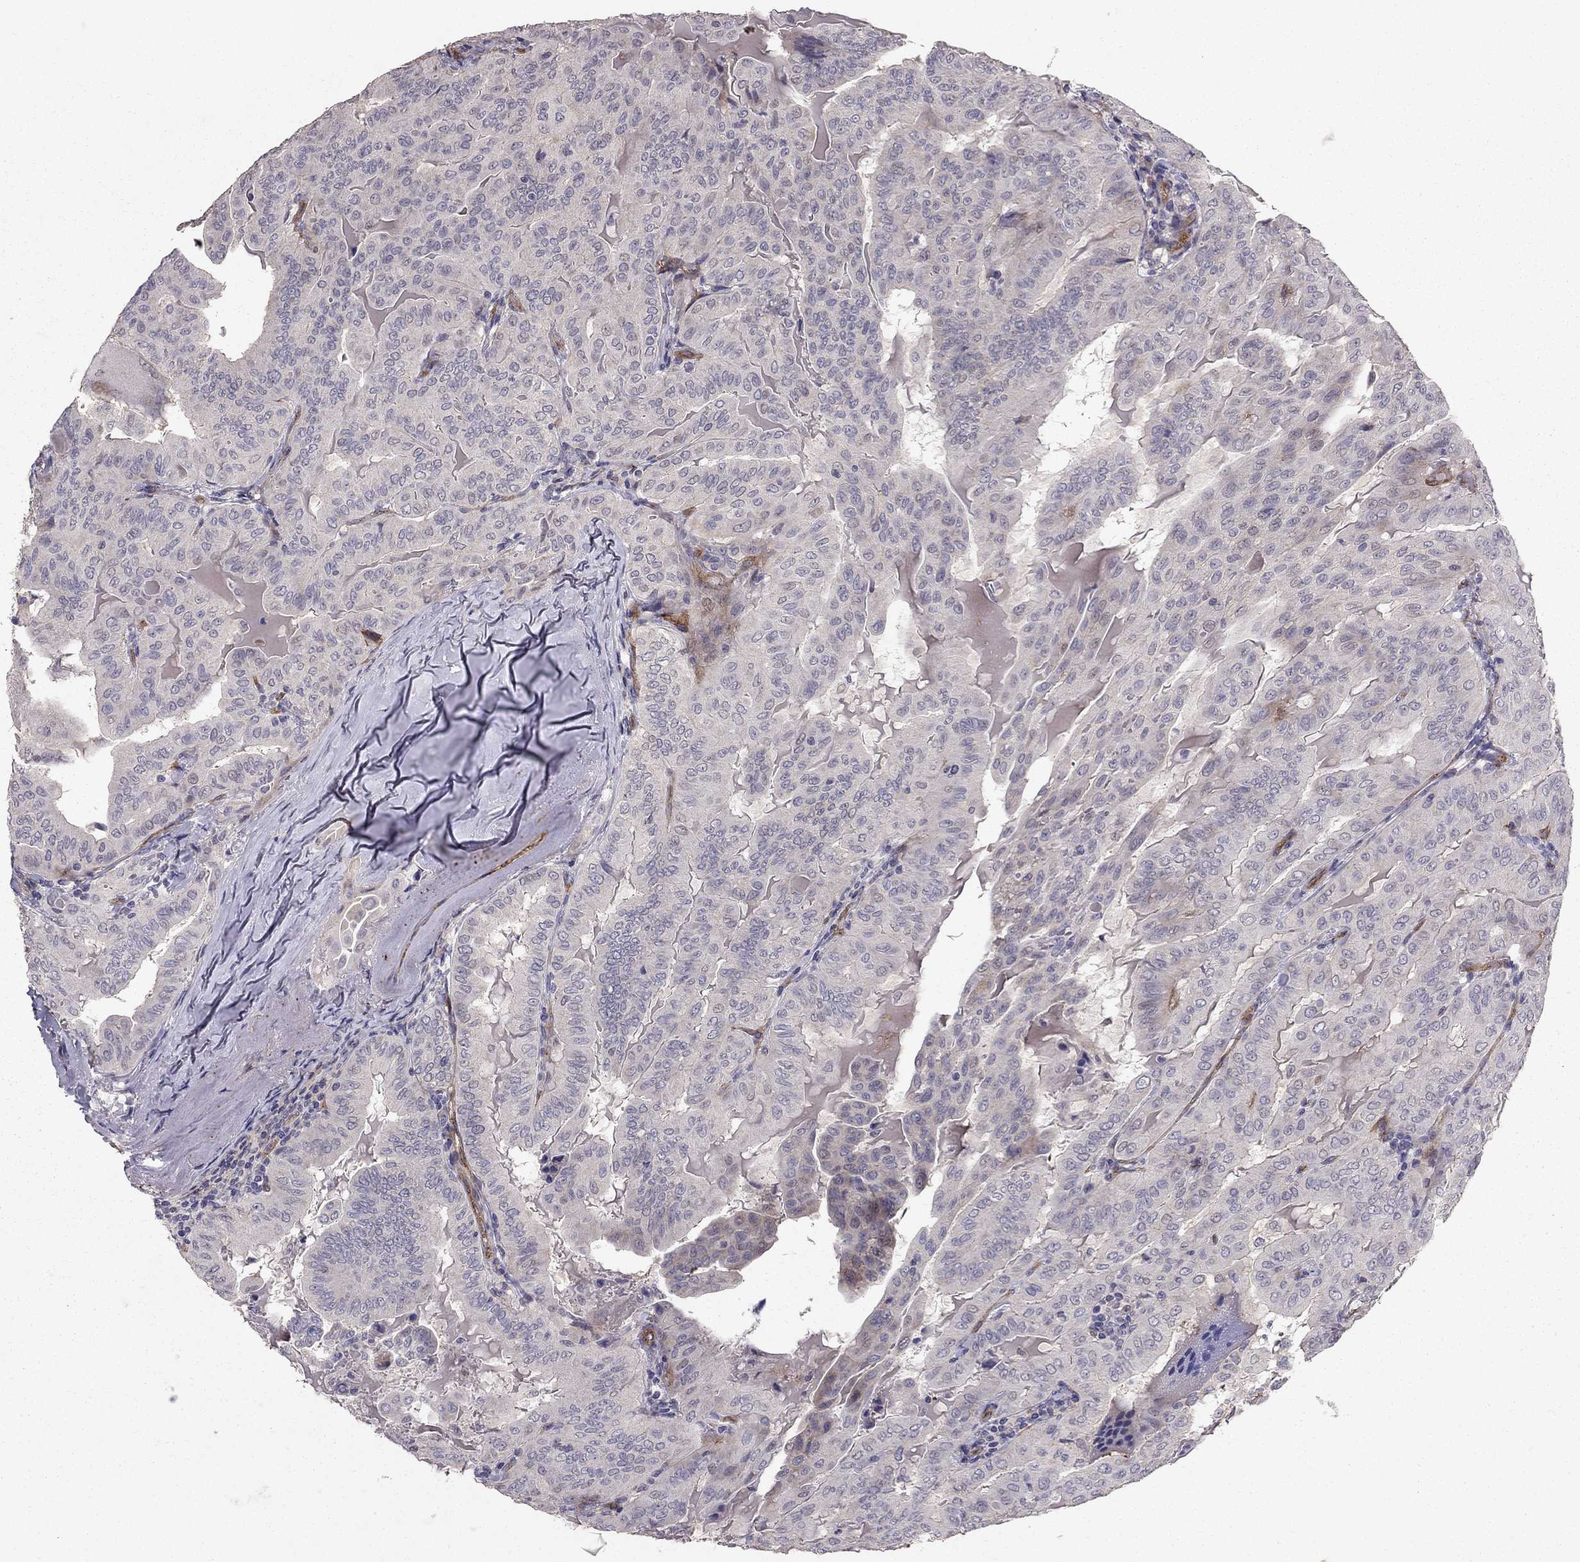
{"staining": {"intensity": "moderate", "quantity": "<25%", "location": "cytoplasmic/membranous"}, "tissue": "thyroid cancer", "cell_type": "Tumor cells", "image_type": "cancer", "snomed": [{"axis": "morphology", "description": "Papillary adenocarcinoma, NOS"}, {"axis": "topography", "description": "Thyroid gland"}], "caption": "Immunohistochemistry (DAB) staining of human thyroid cancer (papillary adenocarcinoma) displays moderate cytoplasmic/membranous protein positivity in about <25% of tumor cells. Using DAB (brown) and hematoxylin (blue) stains, captured at high magnification using brightfield microscopy.", "gene": "RASIP1", "patient": {"sex": "female", "age": 68}}